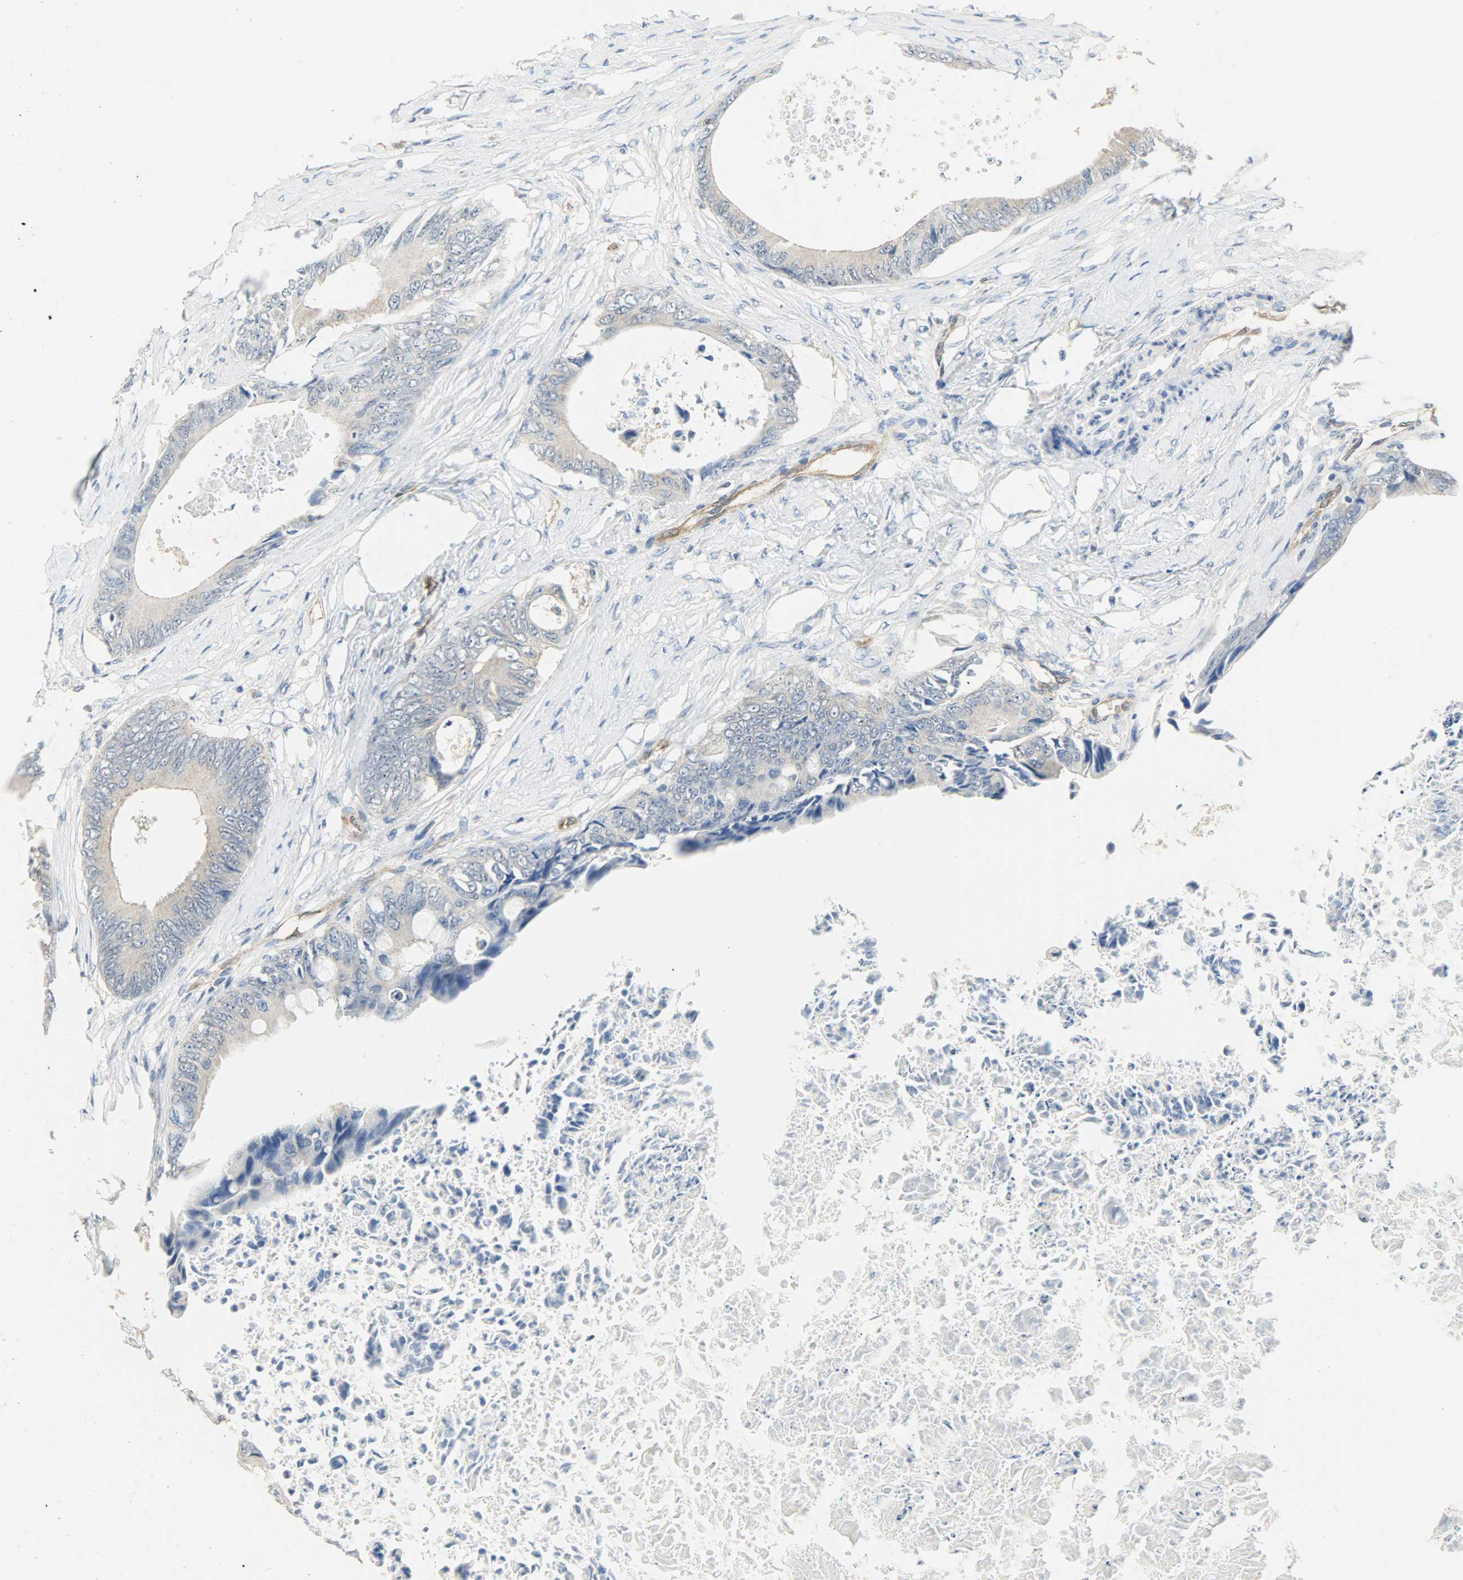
{"staining": {"intensity": "negative", "quantity": "none", "location": "none"}, "tissue": "colorectal cancer", "cell_type": "Tumor cells", "image_type": "cancer", "snomed": [{"axis": "morphology", "description": "Normal tissue, NOS"}, {"axis": "morphology", "description": "Adenocarcinoma, NOS"}, {"axis": "topography", "description": "Rectum"}, {"axis": "topography", "description": "Peripheral nerve tissue"}], "caption": "This is an immunohistochemistry image of human adenocarcinoma (colorectal). There is no staining in tumor cells.", "gene": "FKBP1A", "patient": {"sex": "female", "age": 77}}